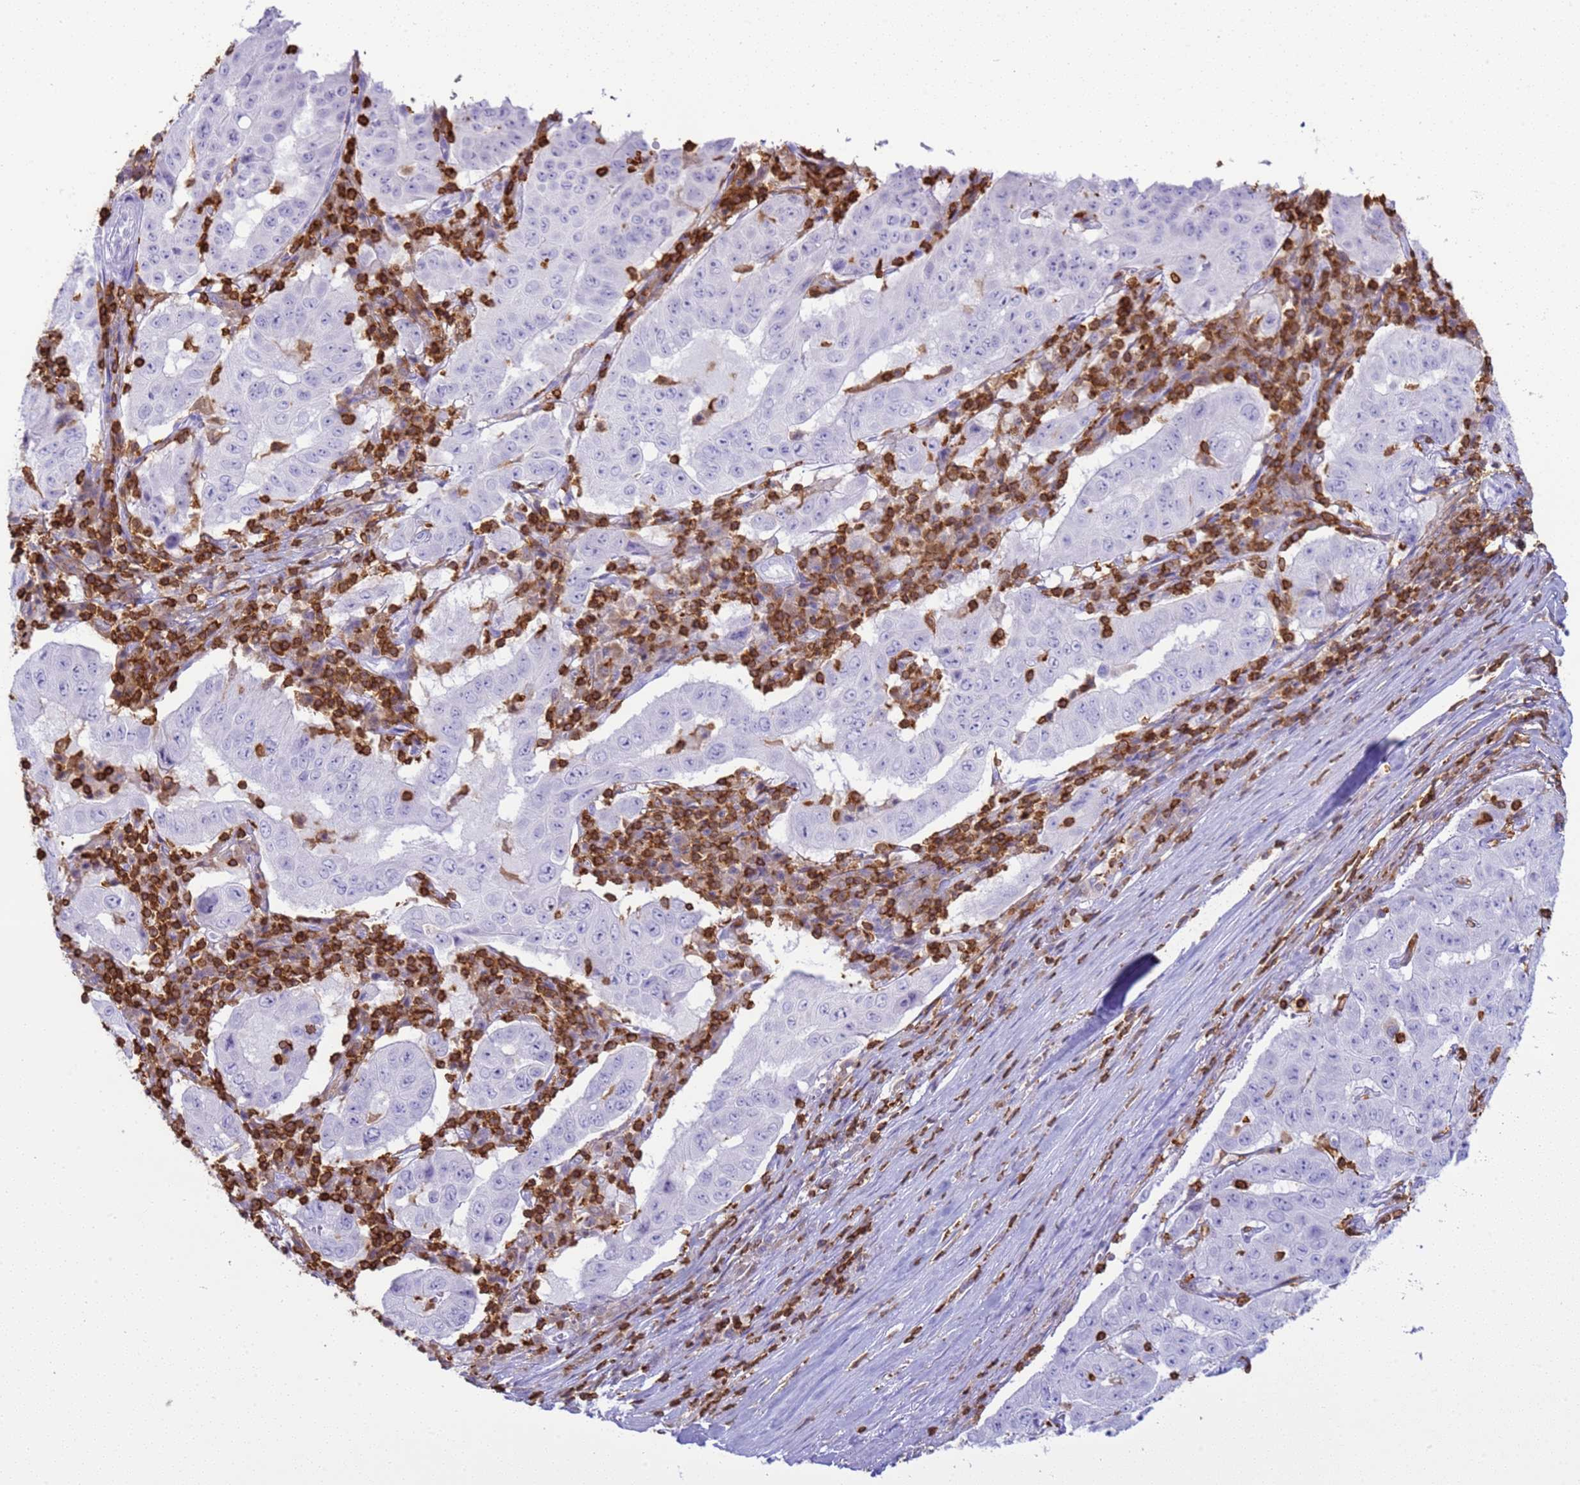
{"staining": {"intensity": "negative", "quantity": "none", "location": "none"}, "tissue": "pancreatic cancer", "cell_type": "Tumor cells", "image_type": "cancer", "snomed": [{"axis": "morphology", "description": "Adenocarcinoma, NOS"}, {"axis": "topography", "description": "Pancreas"}], "caption": "High magnification brightfield microscopy of pancreatic cancer (adenocarcinoma) stained with DAB (3,3'-diaminobenzidine) (brown) and counterstained with hematoxylin (blue): tumor cells show no significant positivity. Nuclei are stained in blue.", "gene": "IRF5", "patient": {"sex": "male", "age": 63}}